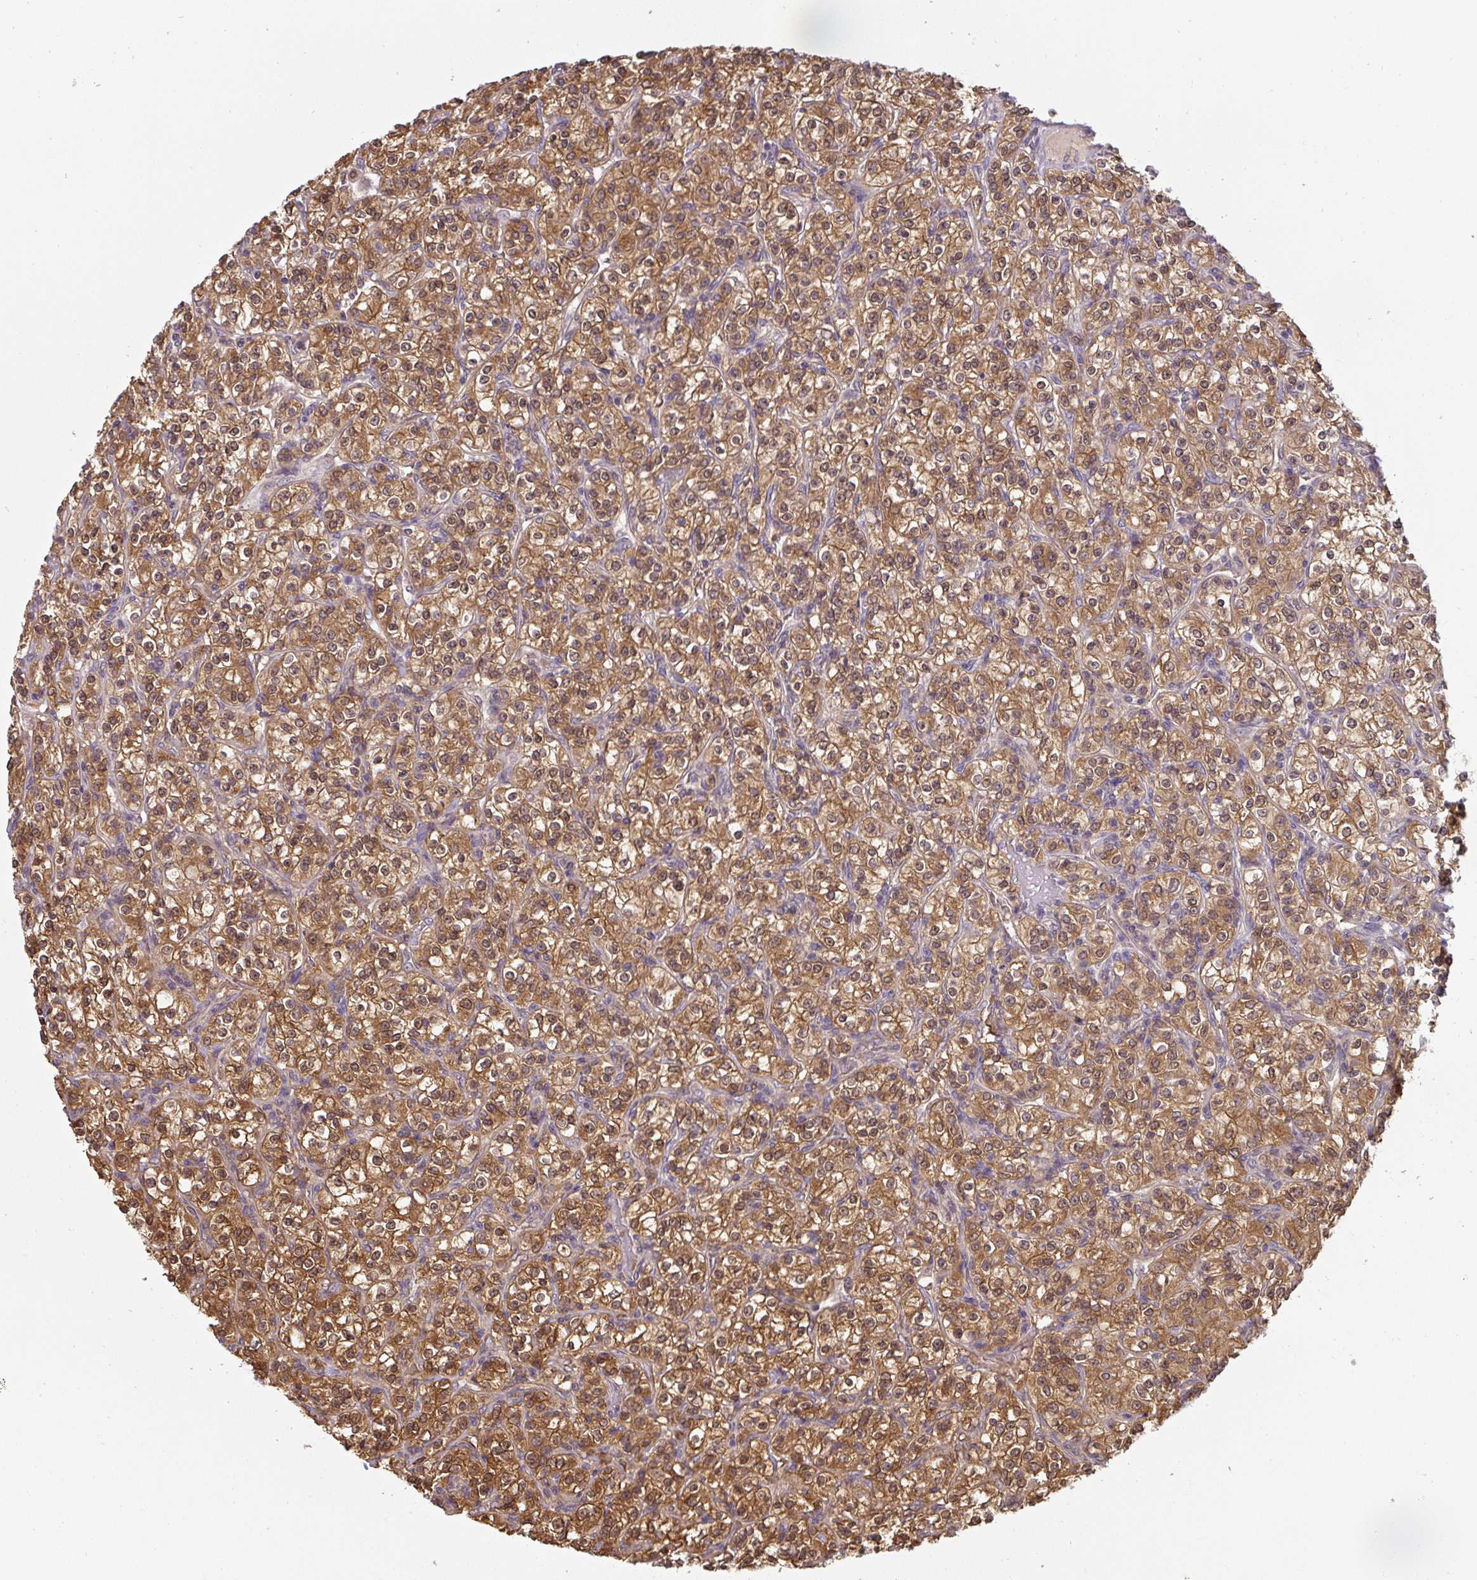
{"staining": {"intensity": "moderate", "quantity": ">75%", "location": "cytoplasmic/membranous,nuclear"}, "tissue": "renal cancer", "cell_type": "Tumor cells", "image_type": "cancer", "snomed": [{"axis": "morphology", "description": "Adenocarcinoma, NOS"}, {"axis": "topography", "description": "Kidney"}], "caption": "This micrograph displays renal cancer (adenocarcinoma) stained with IHC to label a protein in brown. The cytoplasmic/membranous and nuclear of tumor cells show moderate positivity for the protein. Nuclei are counter-stained blue.", "gene": "ST13", "patient": {"sex": "male", "age": 77}}